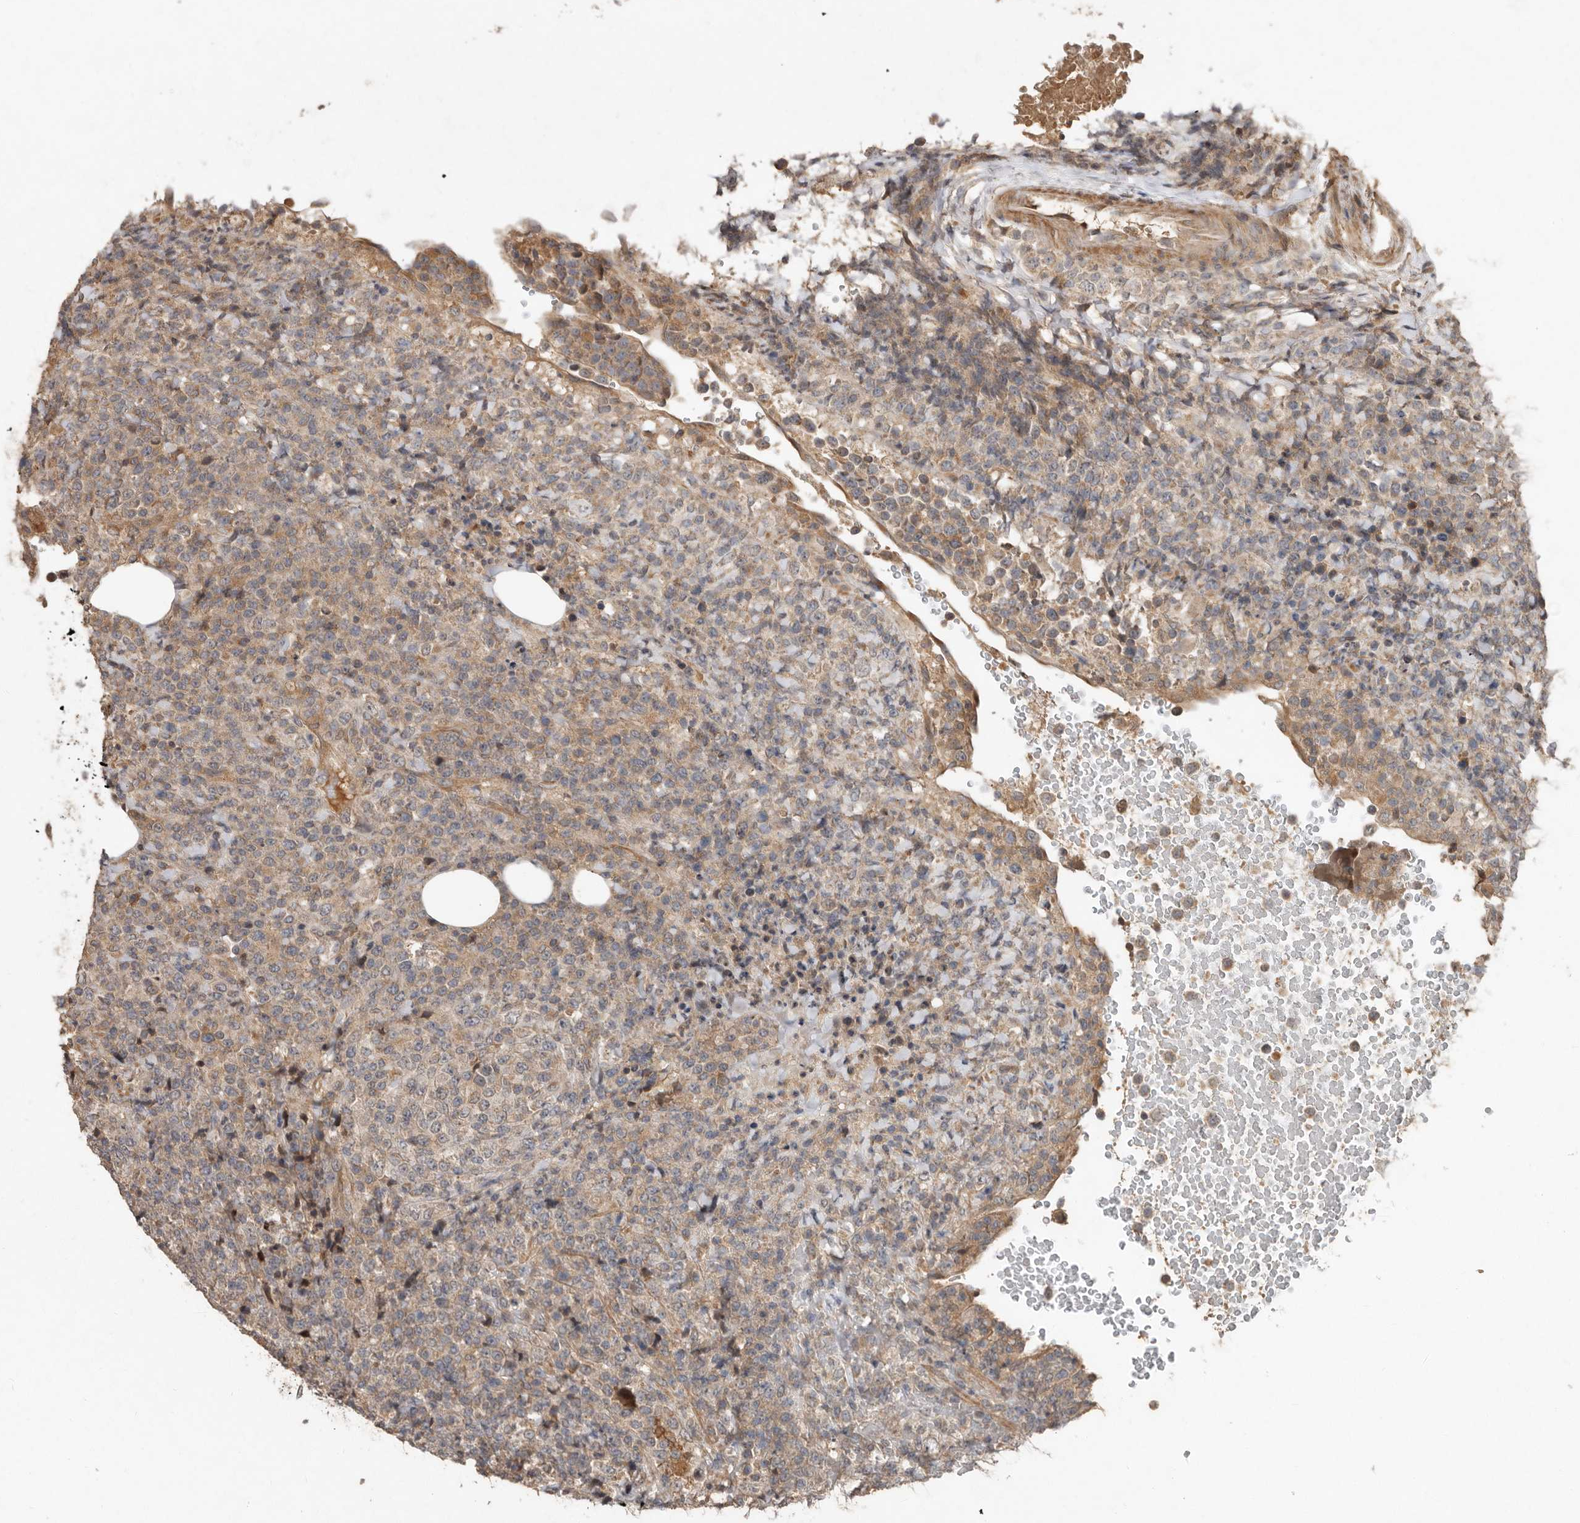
{"staining": {"intensity": "weak", "quantity": "<25%", "location": "cytoplasmic/membranous"}, "tissue": "lymphoma", "cell_type": "Tumor cells", "image_type": "cancer", "snomed": [{"axis": "morphology", "description": "Malignant lymphoma, non-Hodgkin's type, High grade"}, {"axis": "topography", "description": "Lymph node"}], "caption": "Image shows no protein expression in tumor cells of high-grade malignant lymphoma, non-Hodgkin's type tissue. (Stains: DAB immunohistochemistry (IHC) with hematoxylin counter stain, Microscopy: brightfield microscopy at high magnification).", "gene": "KIF26B", "patient": {"sex": "male", "age": 13}}